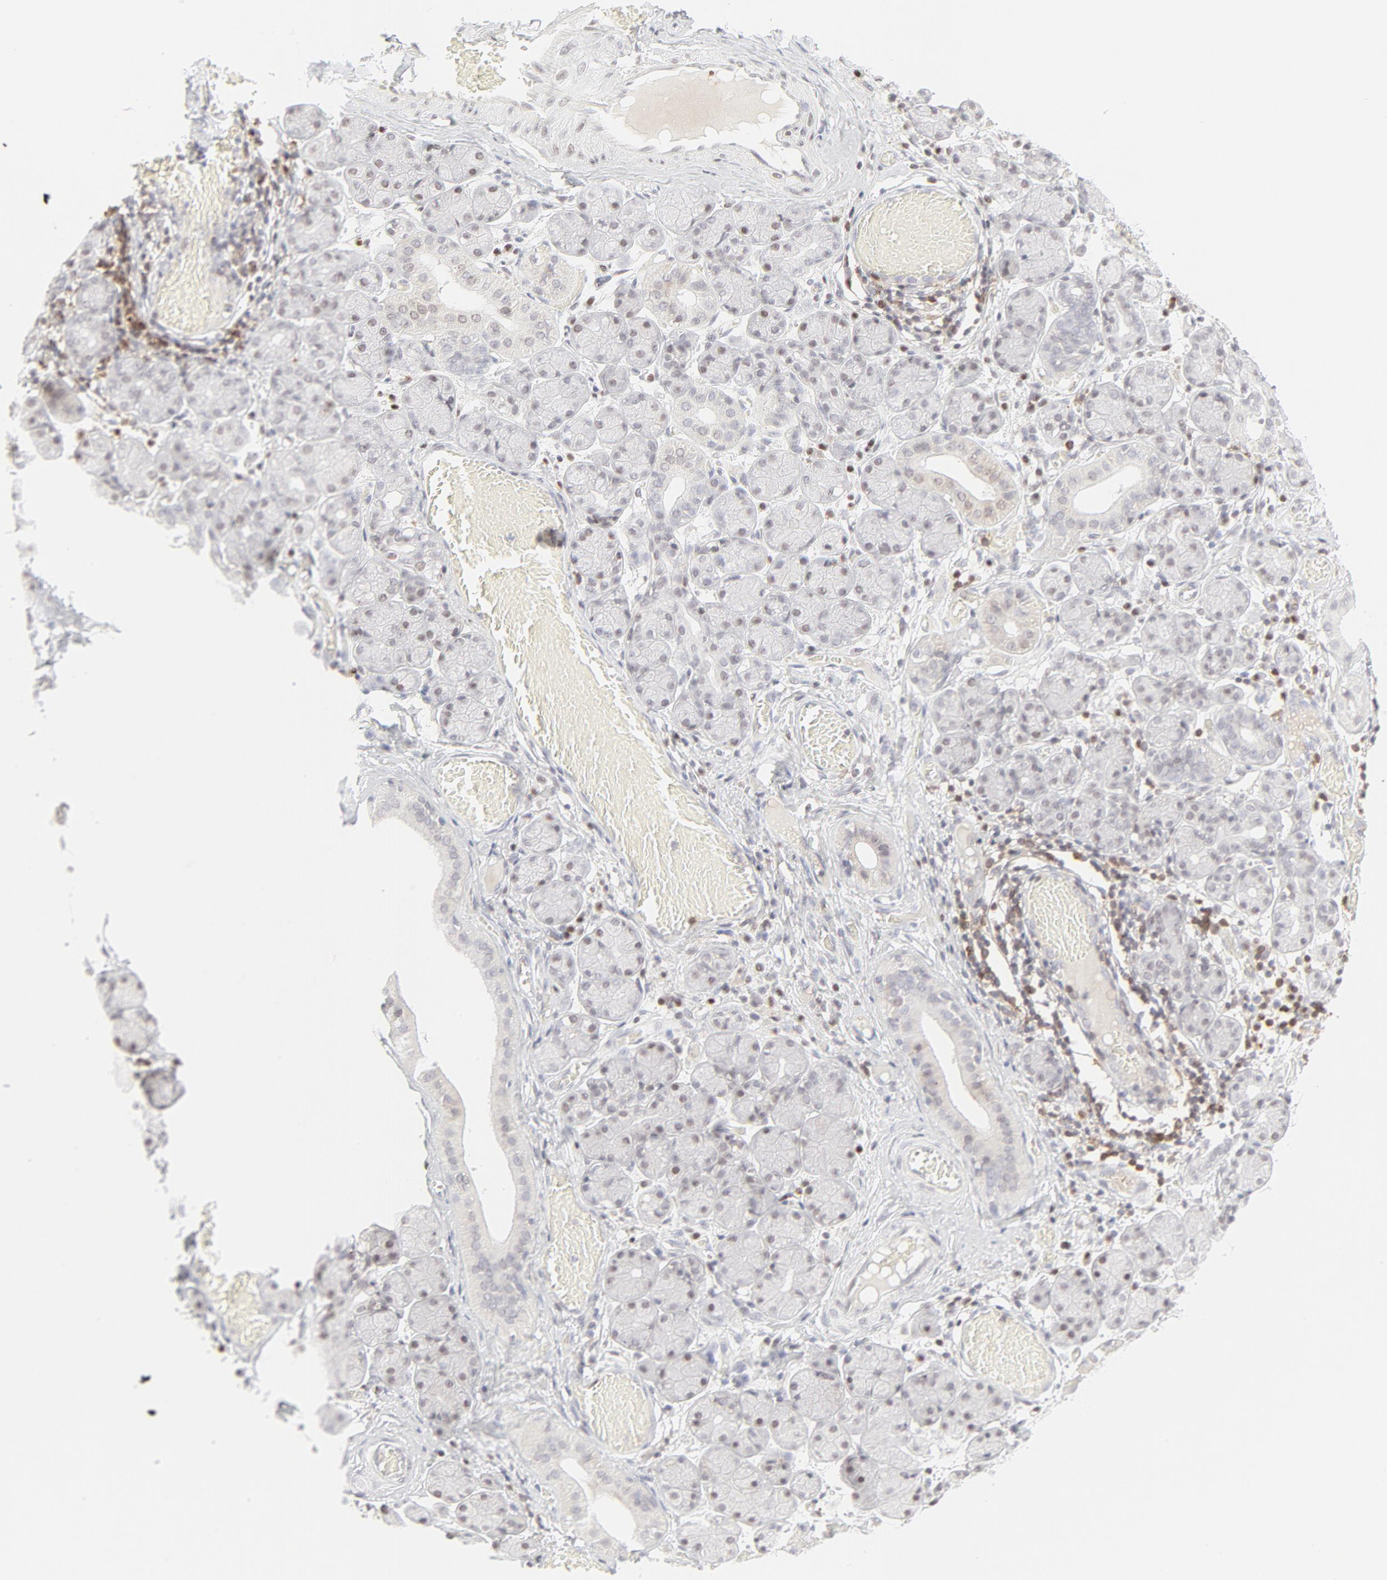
{"staining": {"intensity": "weak", "quantity": "25%-75%", "location": "cytoplasmic/membranous,nuclear"}, "tissue": "salivary gland", "cell_type": "Glandular cells", "image_type": "normal", "snomed": [{"axis": "morphology", "description": "Normal tissue, NOS"}, {"axis": "topography", "description": "Salivary gland"}], "caption": "Weak cytoplasmic/membranous,nuclear staining for a protein is appreciated in about 25%-75% of glandular cells of unremarkable salivary gland using IHC.", "gene": "PRKCB", "patient": {"sex": "female", "age": 24}}